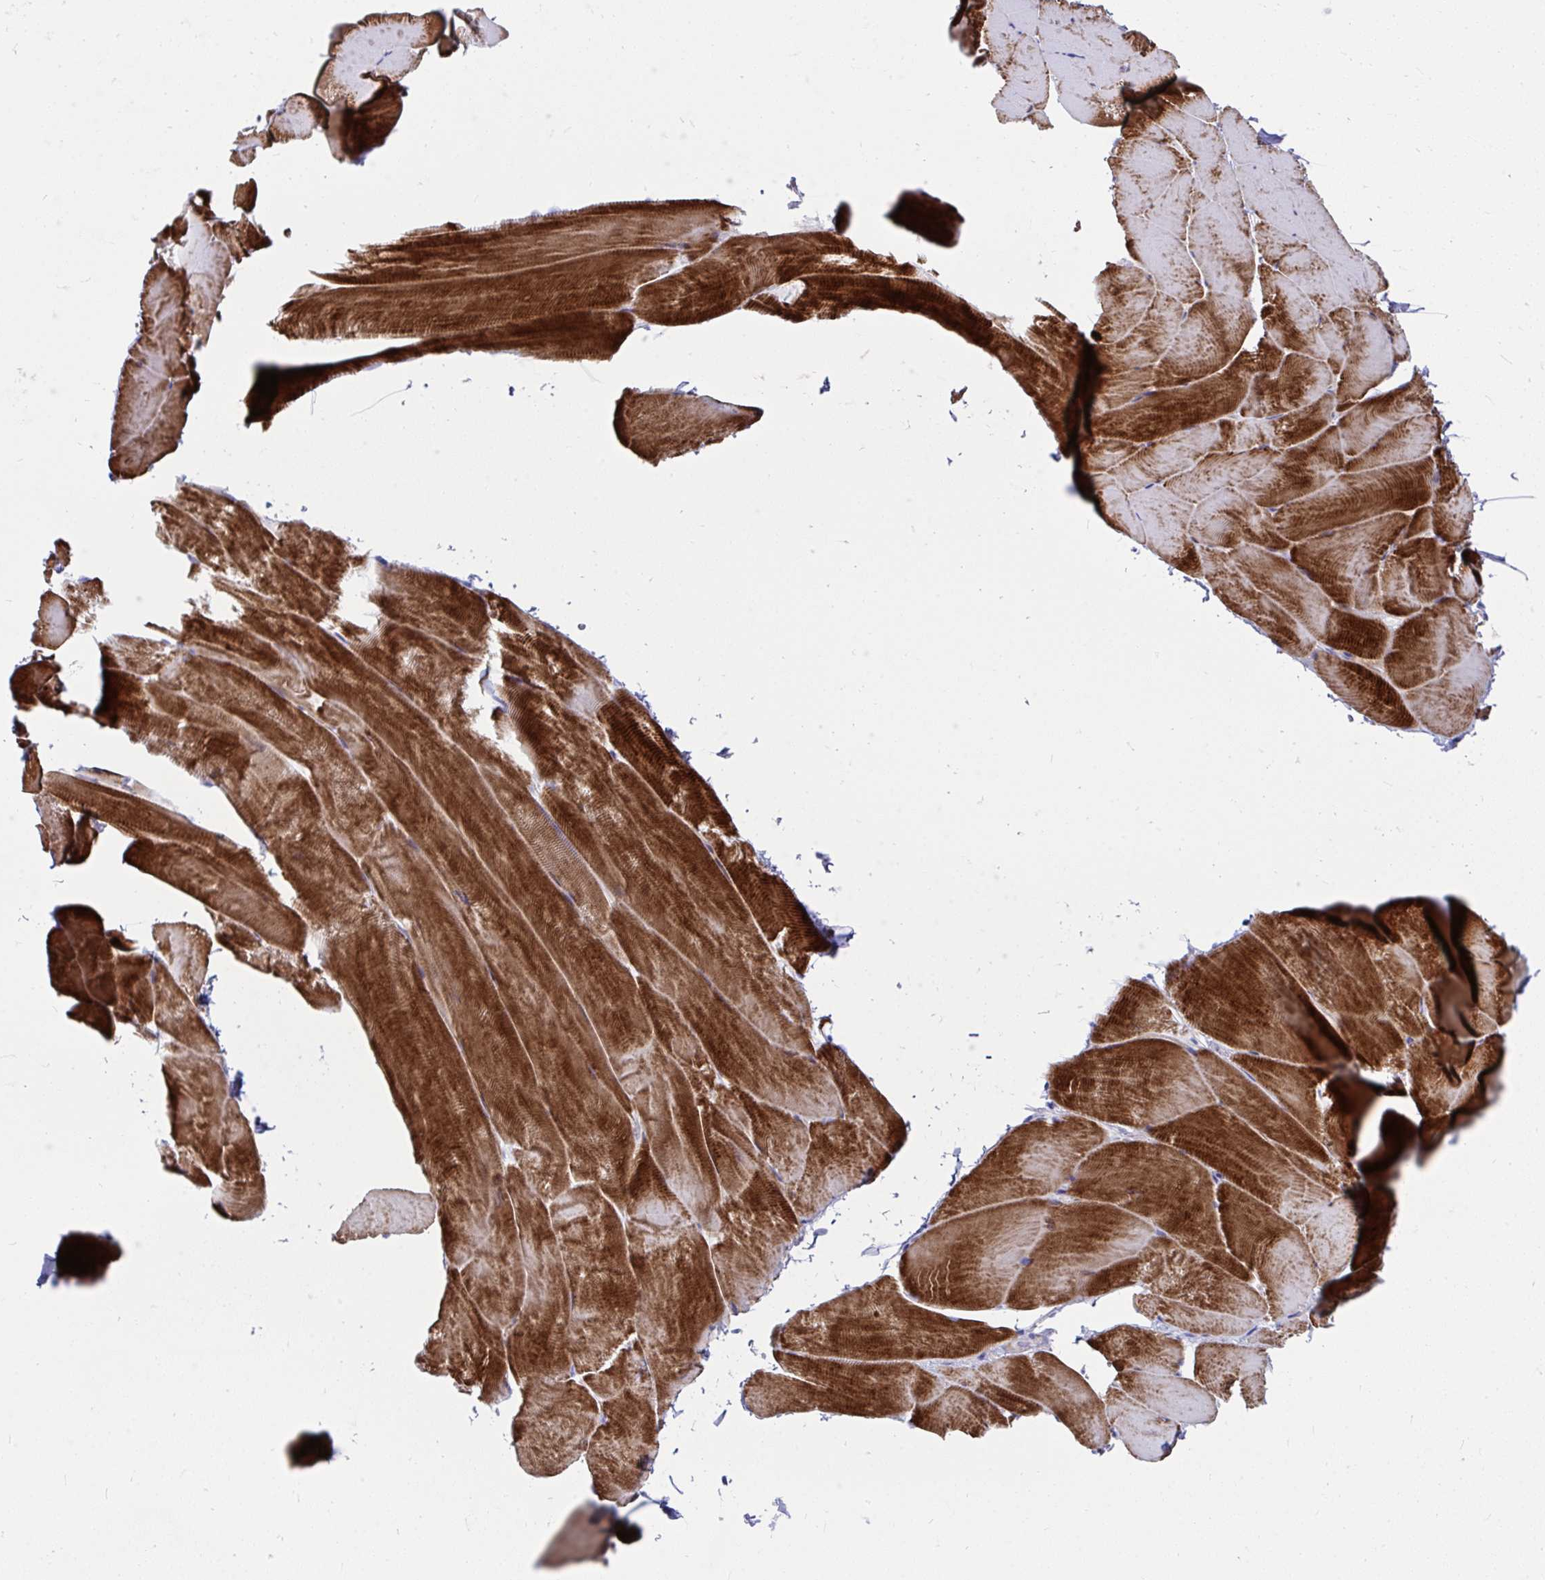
{"staining": {"intensity": "strong", "quantity": ">75%", "location": "cytoplasmic/membranous"}, "tissue": "skeletal muscle", "cell_type": "Myocytes", "image_type": "normal", "snomed": [{"axis": "morphology", "description": "Normal tissue, NOS"}, {"axis": "topography", "description": "Skeletal muscle"}], "caption": "DAB (3,3'-diaminobenzidine) immunohistochemical staining of unremarkable skeletal muscle shows strong cytoplasmic/membranous protein staining in about >75% of myocytes.", "gene": "GRXCR2", "patient": {"sex": "female", "age": 64}}